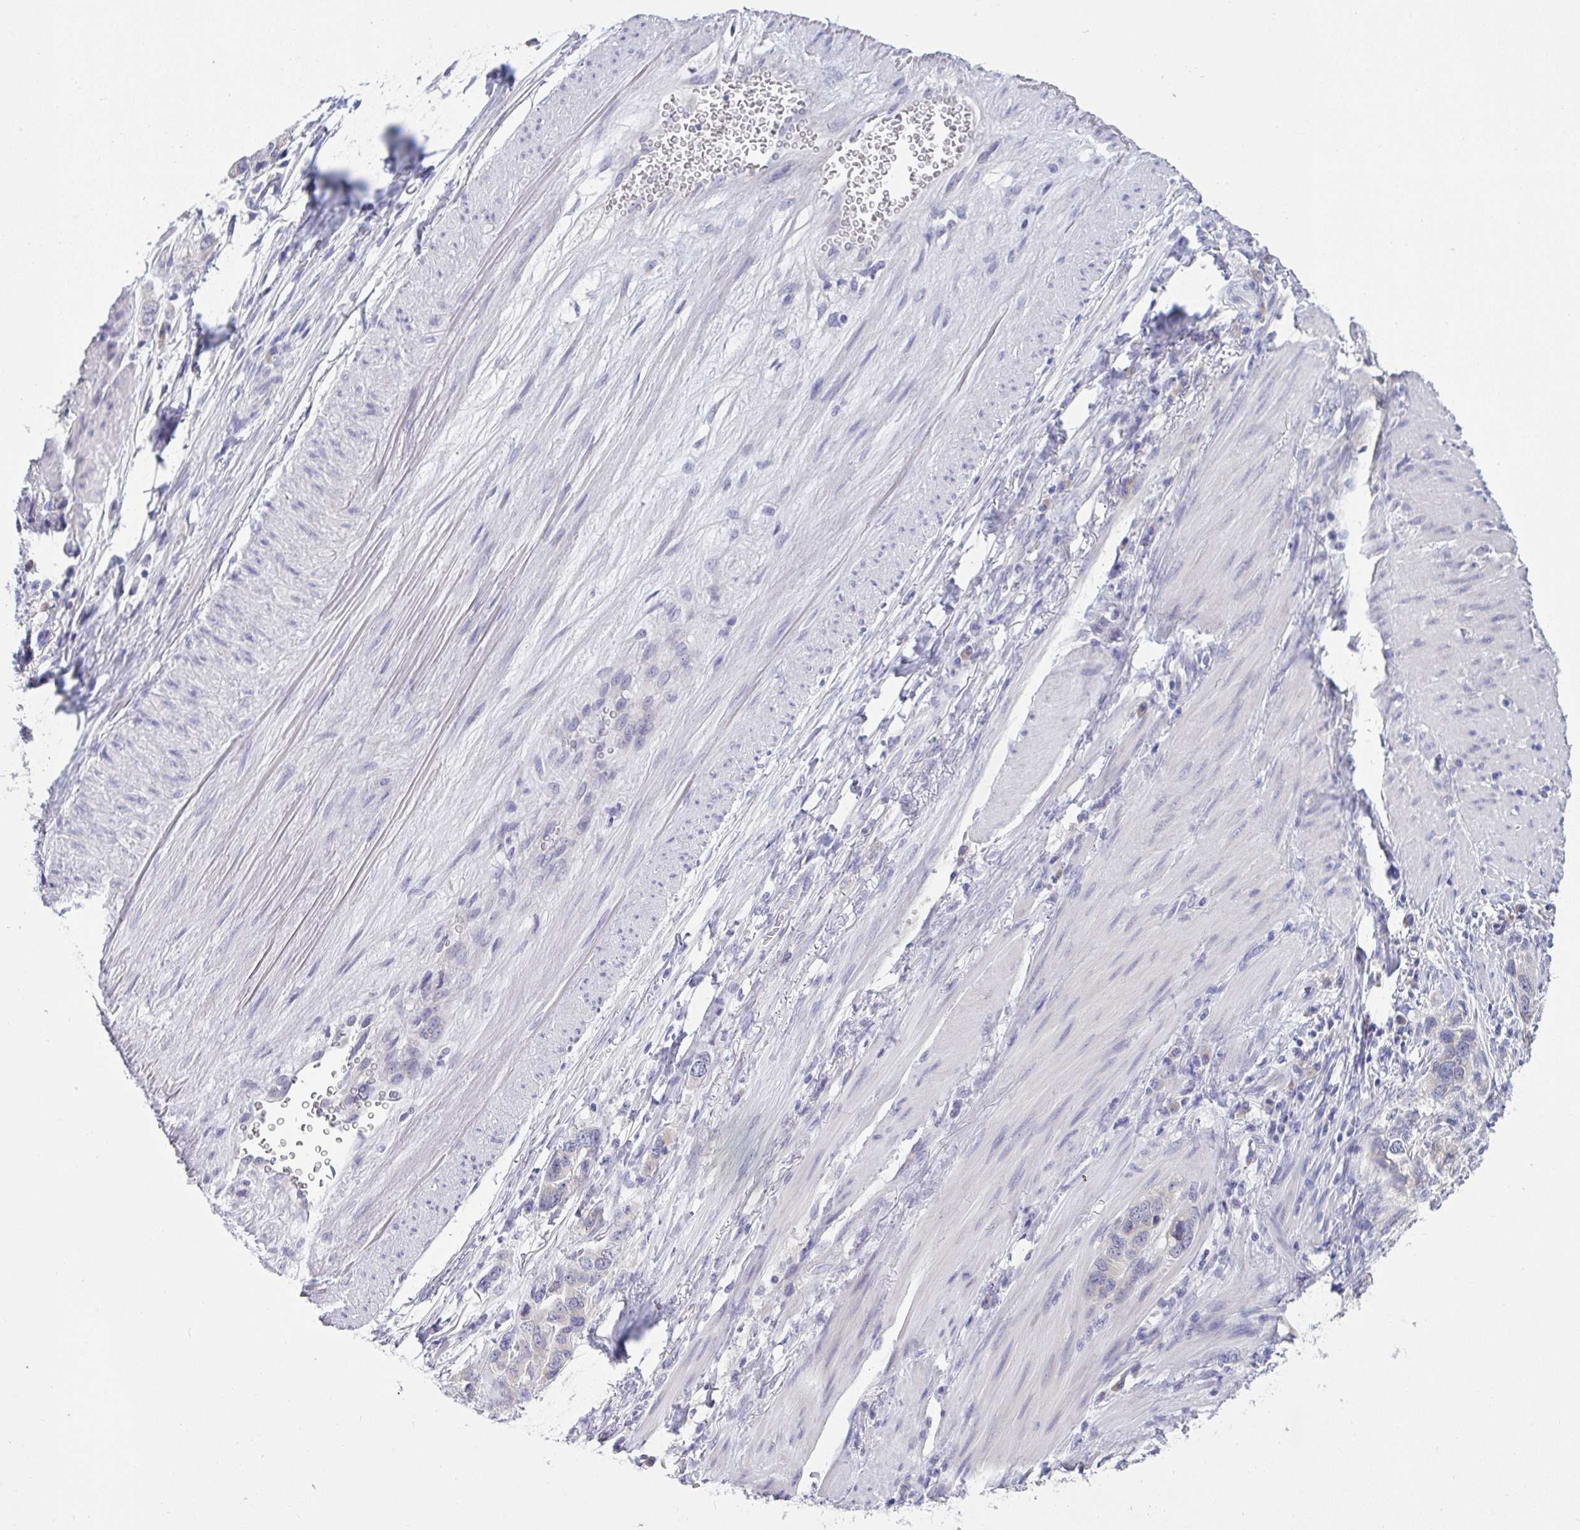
{"staining": {"intensity": "negative", "quantity": "none", "location": "none"}, "tissue": "stomach cancer", "cell_type": "Tumor cells", "image_type": "cancer", "snomed": [{"axis": "morphology", "description": "Adenocarcinoma, NOS"}, {"axis": "topography", "description": "Stomach, lower"}], "caption": "Tumor cells are negative for protein expression in human adenocarcinoma (stomach).", "gene": "TMEM41A", "patient": {"sex": "female", "age": 93}}